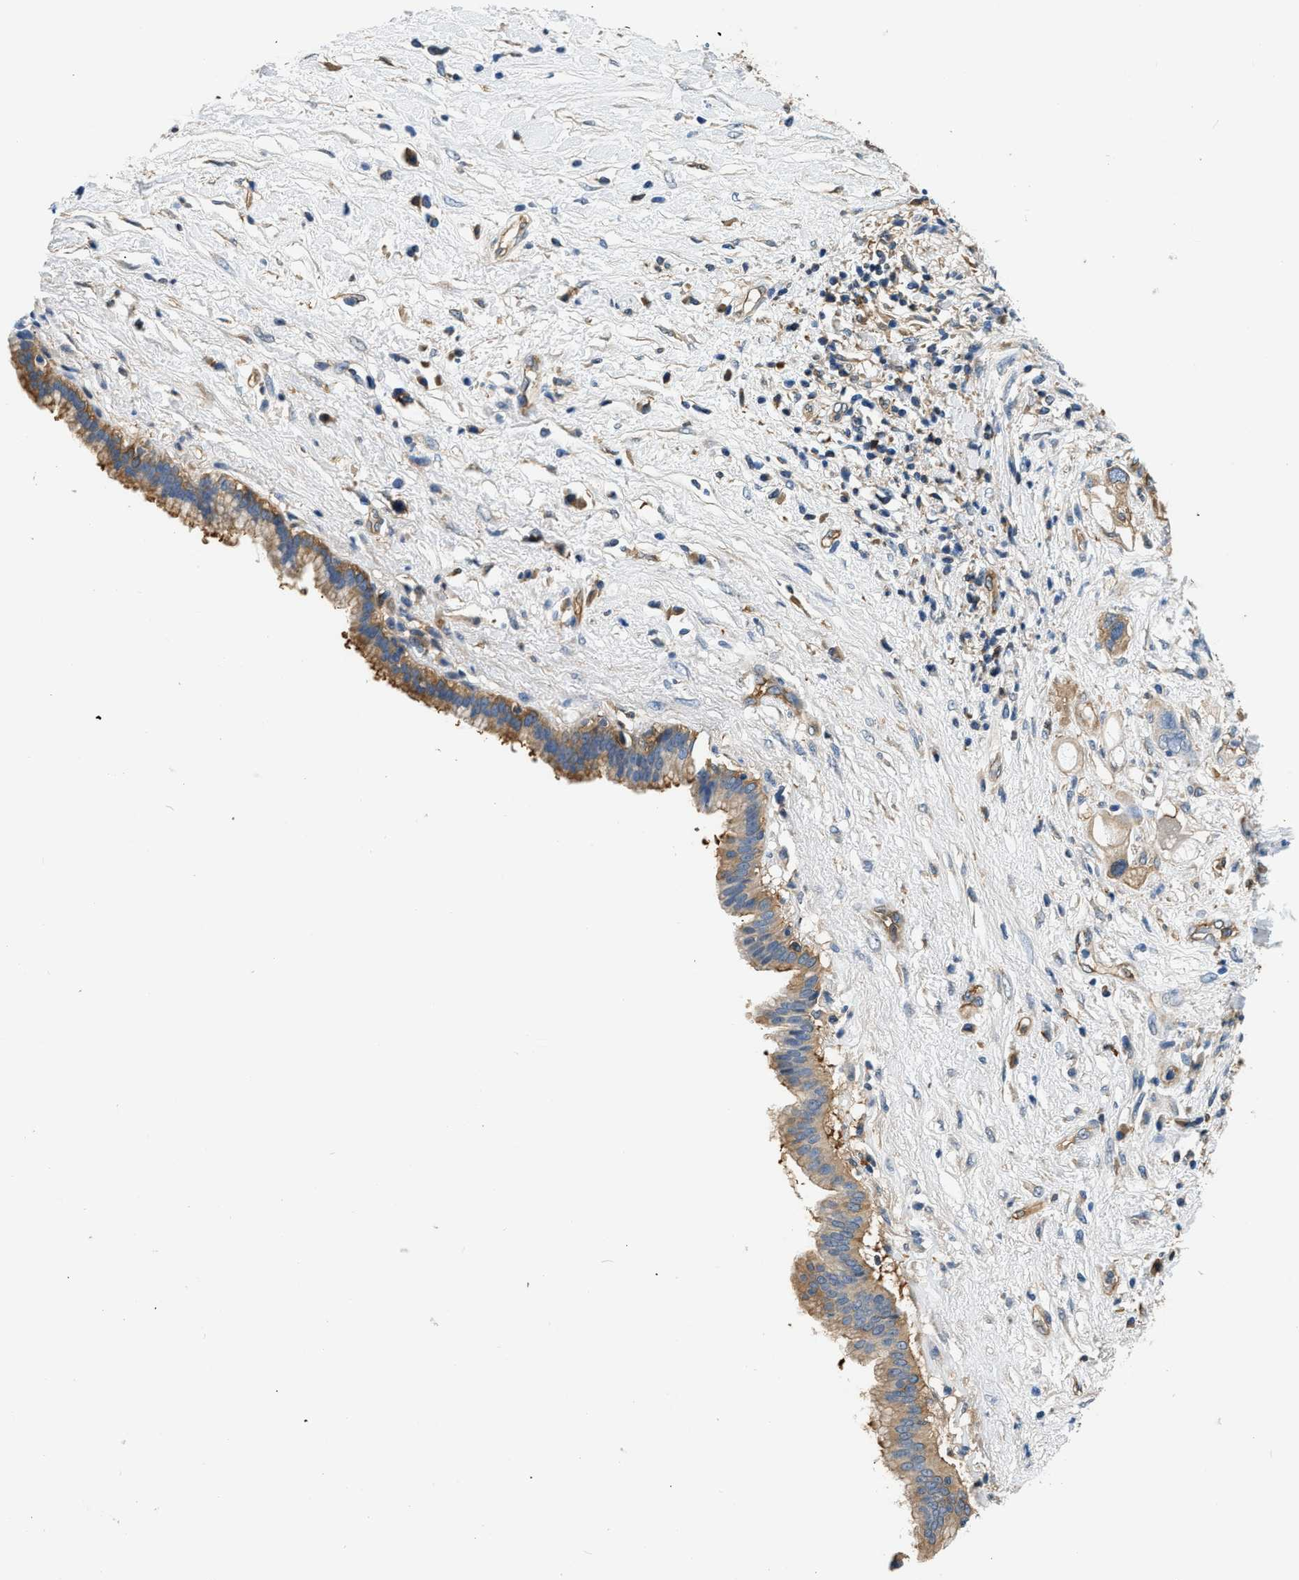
{"staining": {"intensity": "moderate", "quantity": ">75%", "location": "cytoplasmic/membranous"}, "tissue": "pancreatic cancer", "cell_type": "Tumor cells", "image_type": "cancer", "snomed": [{"axis": "morphology", "description": "Adenocarcinoma, NOS"}, {"axis": "topography", "description": "Pancreas"}], "caption": "Pancreatic cancer tissue displays moderate cytoplasmic/membranous staining in about >75% of tumor cells, visualized by immunohistochemistry.", "gene": "PPP2R1B", "patient": {"sex": "female", "age": 56}}